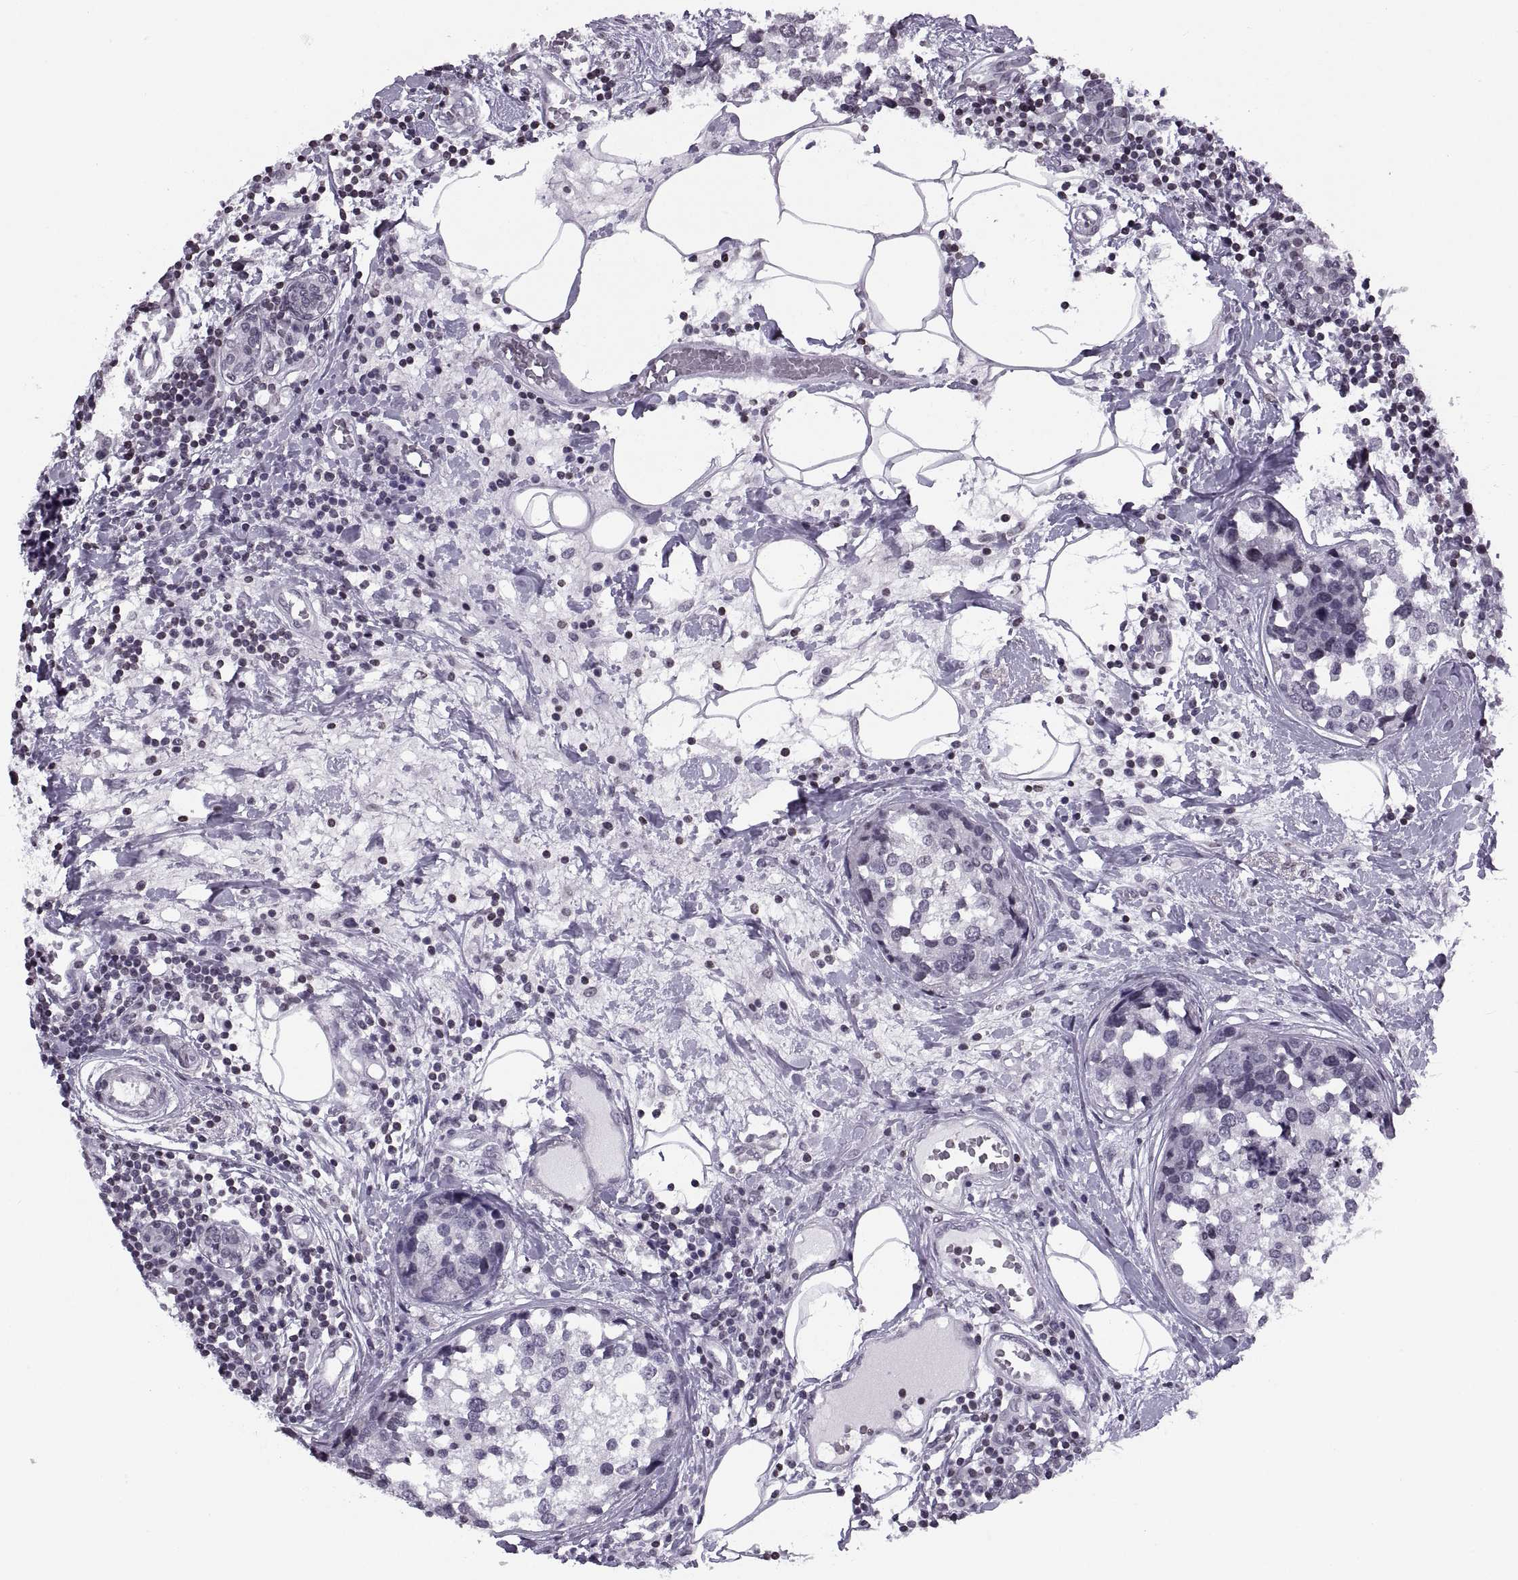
{"staining": {"intensity": "negative", "quantity": "none", "location": "none"}, "tissue": "breast cancer", "cell_type": "Tumor cells", "image_type": "cancer", "snomed": [{"axis": "morphology", "description": "Lobular carcinoma"}, {"axis": "topography", "description": "Breast"}], "caption": "There is no significant positivity in tumor cells of breast cancer (lobular carcinoma). Nuclei are stained in blue.", "gene": "H1-8", "patient": {"sex": "female", "age": 59}}